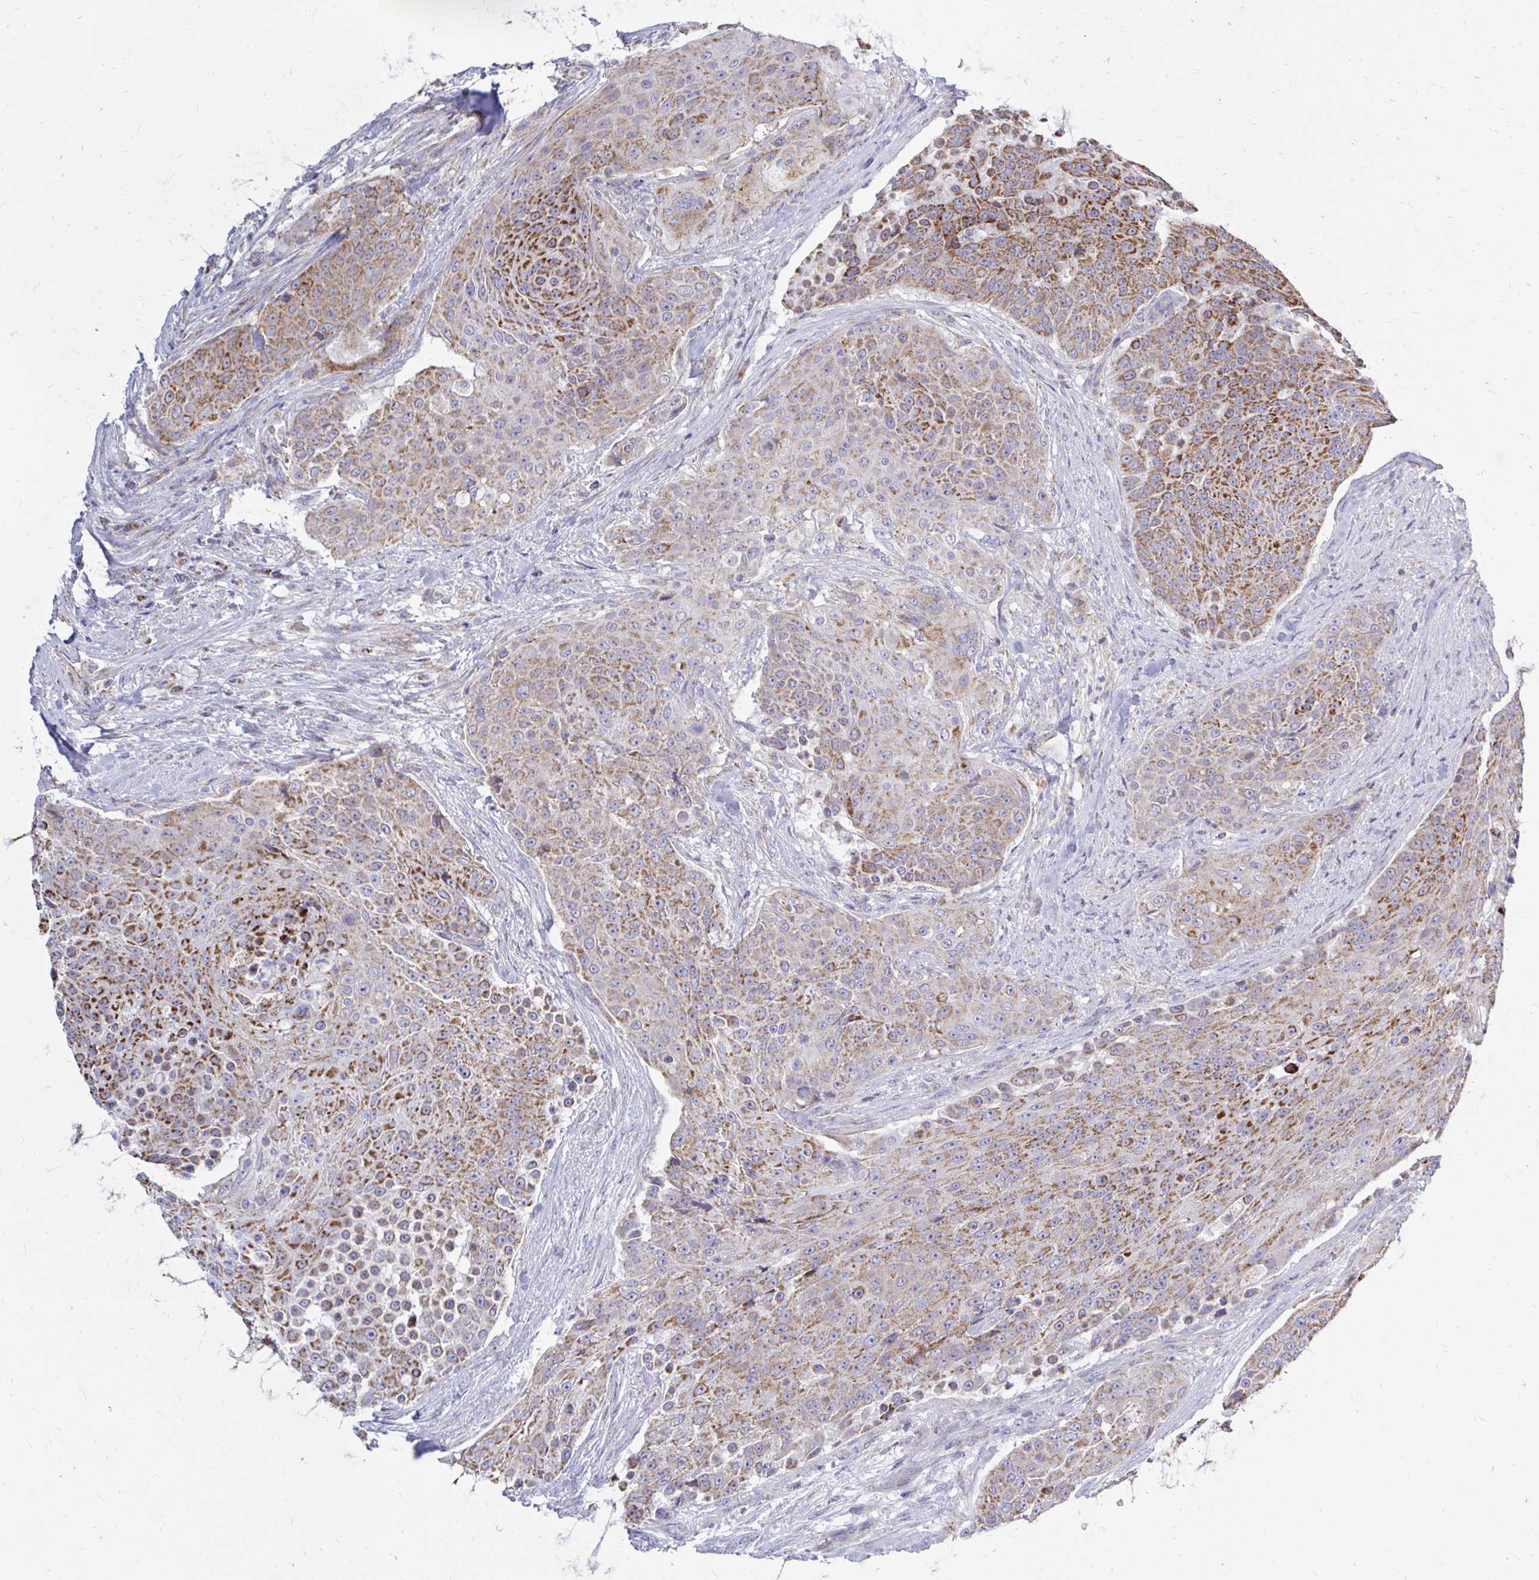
{"staining": {"intensity": "moderate", "quantity": ">75%", "location": "cytoplasmic/membranous"}, "tissue": "urothelial cancer", "cell_type": "Tumor cells", "image_type": "cancer", "snomed": [{"axis": "morphology", "description": "Urothelial carcinoma, High grade"}, {"axis": "topography", "description": "Urinary bladder"}], "caption": "Urothelial cancer tissue exhibits moderate cytoplasmic/membranous positivity in approximately >75% of tumor cells, visualized by immunohistochemistry. The staining was performed using DAB to visualize the protein expression in brown, while the nuclei were stained in blue with hematoxylin (Magnification: 20x).", "gene": "OR10R2", "patient": {"sex": "female", "age": 63}}